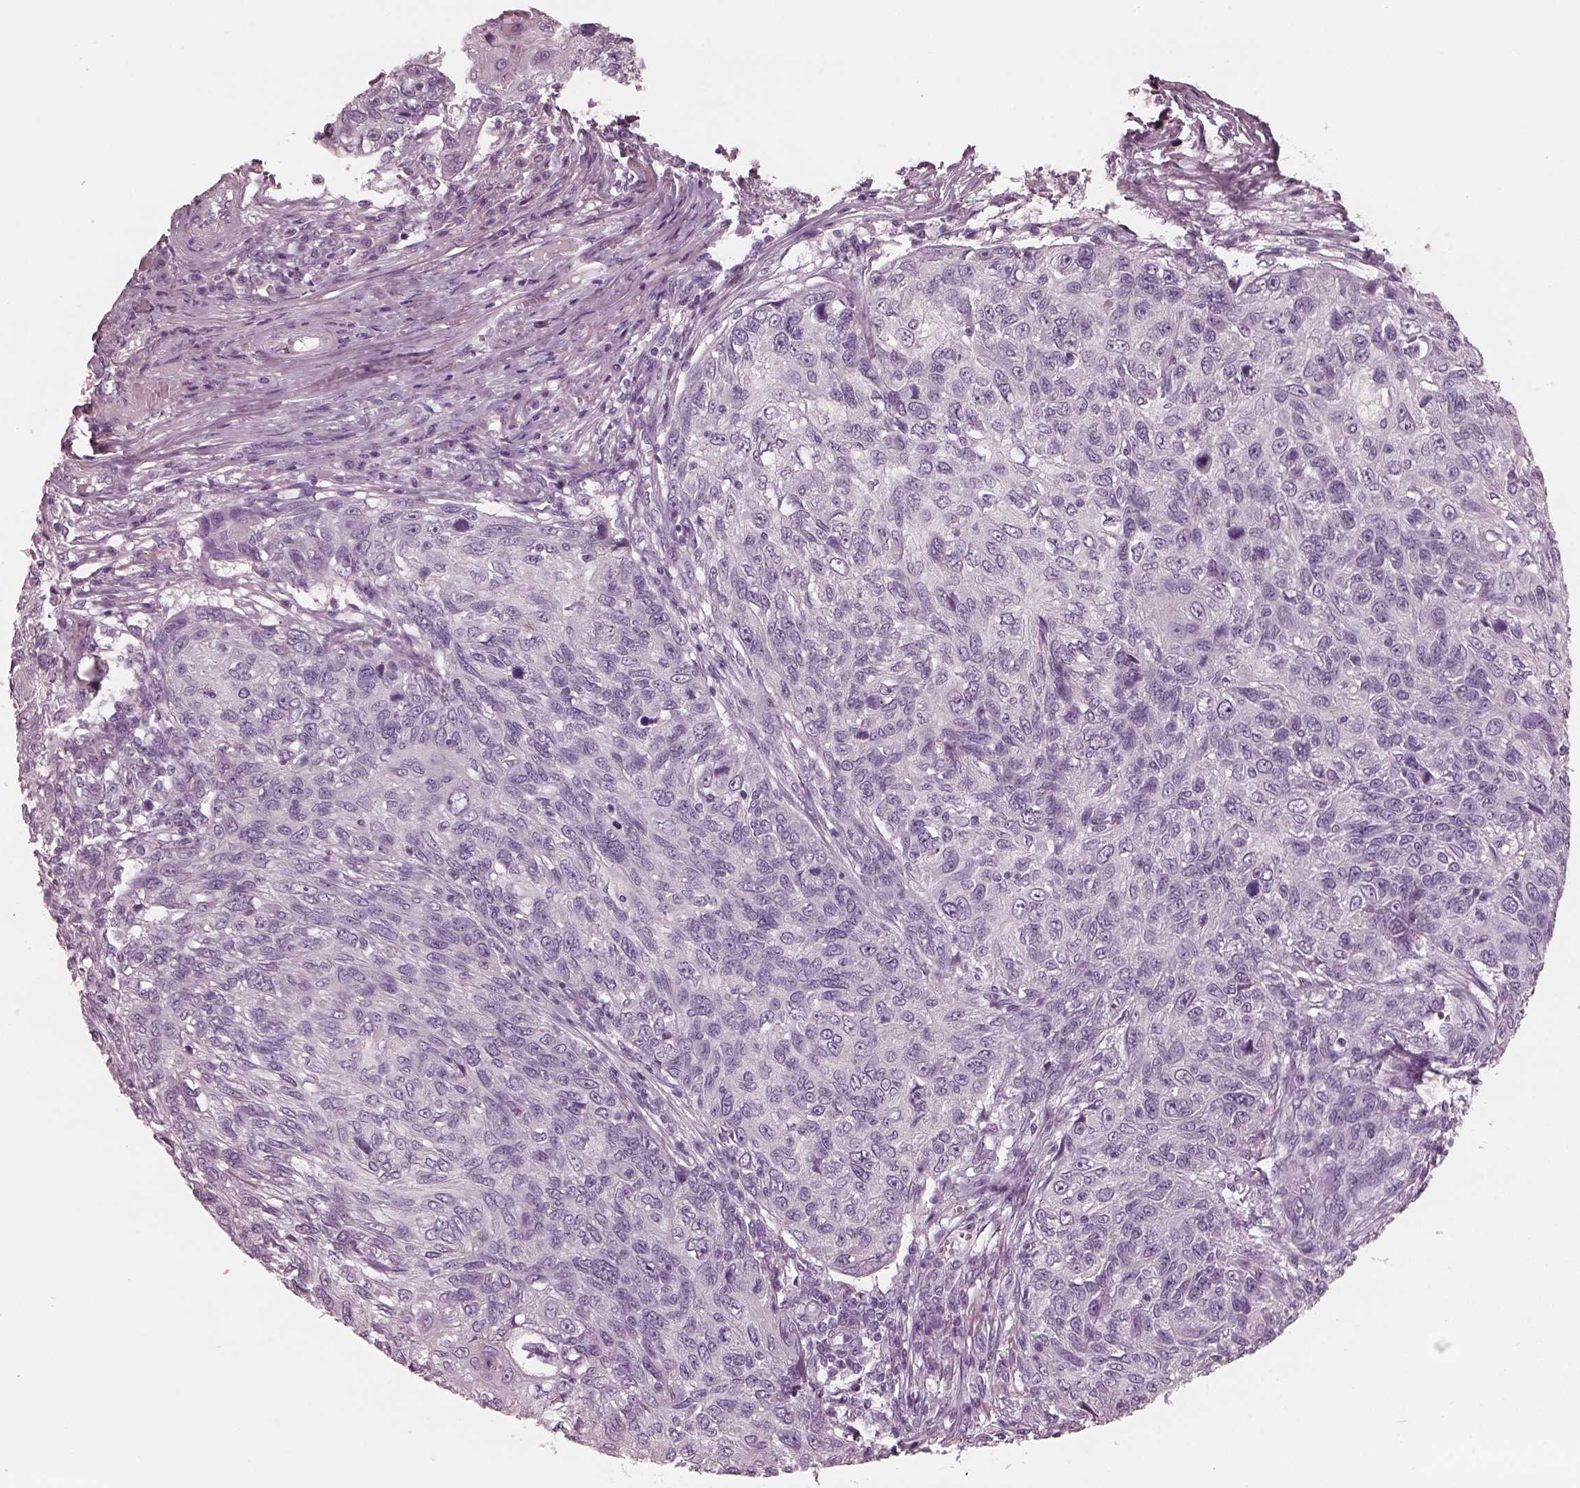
{"staining": {"intensity": "negative", "quantity": "none", "location": "none"}, "tissue": "skin cancer", "cell_type": "Tumor cells", "image_type": "cancer", "snomed": [{"axis": "morphology", "description": "Squamous cell carcinoma, NOS"}, {"axis": "topography", "description": "Skin"}], "caption": "An IHC photomicrograph of skin cancer (squamous cell carcinoma) is shown. There is no staining in tumor cells of skin cancer (squamous cell carcinoma).", "gene": "FABP9", "patient": {"sex": "male", "age": 92}}